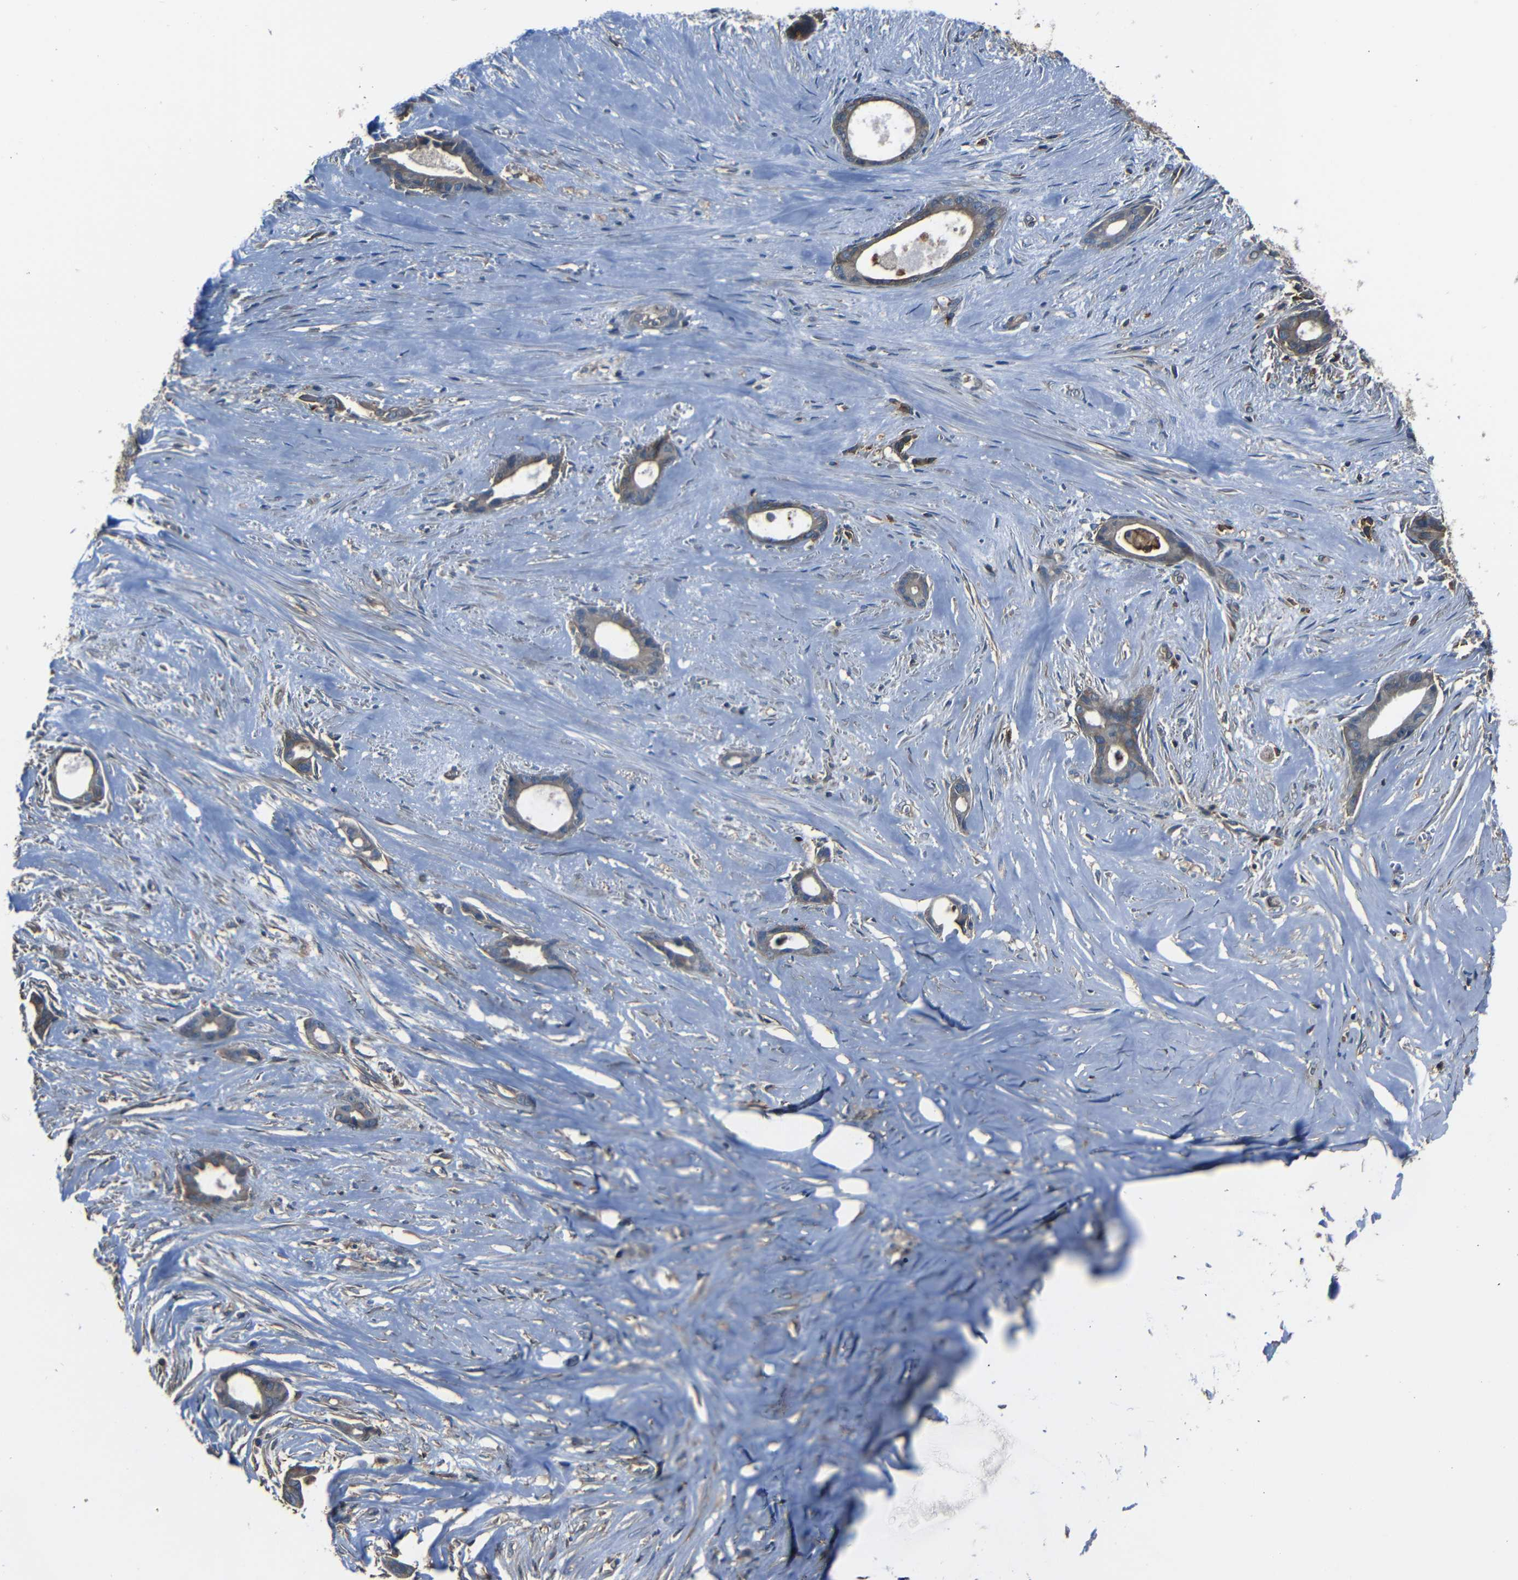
{"staining": {"intensity": "weak", "quantity": ">75%", "location": "cytoplasmic/membranous"}, "tissue": "liver cancer", "cell_type": "Tumor cells", "image_type": "cancer", "snomed": [{"axis": "morphology", "description": "Cholangiocarcinoma"}, {"axis": "topography", "description": "Liver"}], "caption": "Liver cancer (cholangiocarcinoma) was stained to show a protein in brown. There is low levels of weak cytoplasmic/membranous positivity in approximately >75% of tumor cells. (Brightfield microscopy of DAB IHC at high magnification).", "gene": "ADGRE5", "patient": {"sex": "female", "age": 55}}